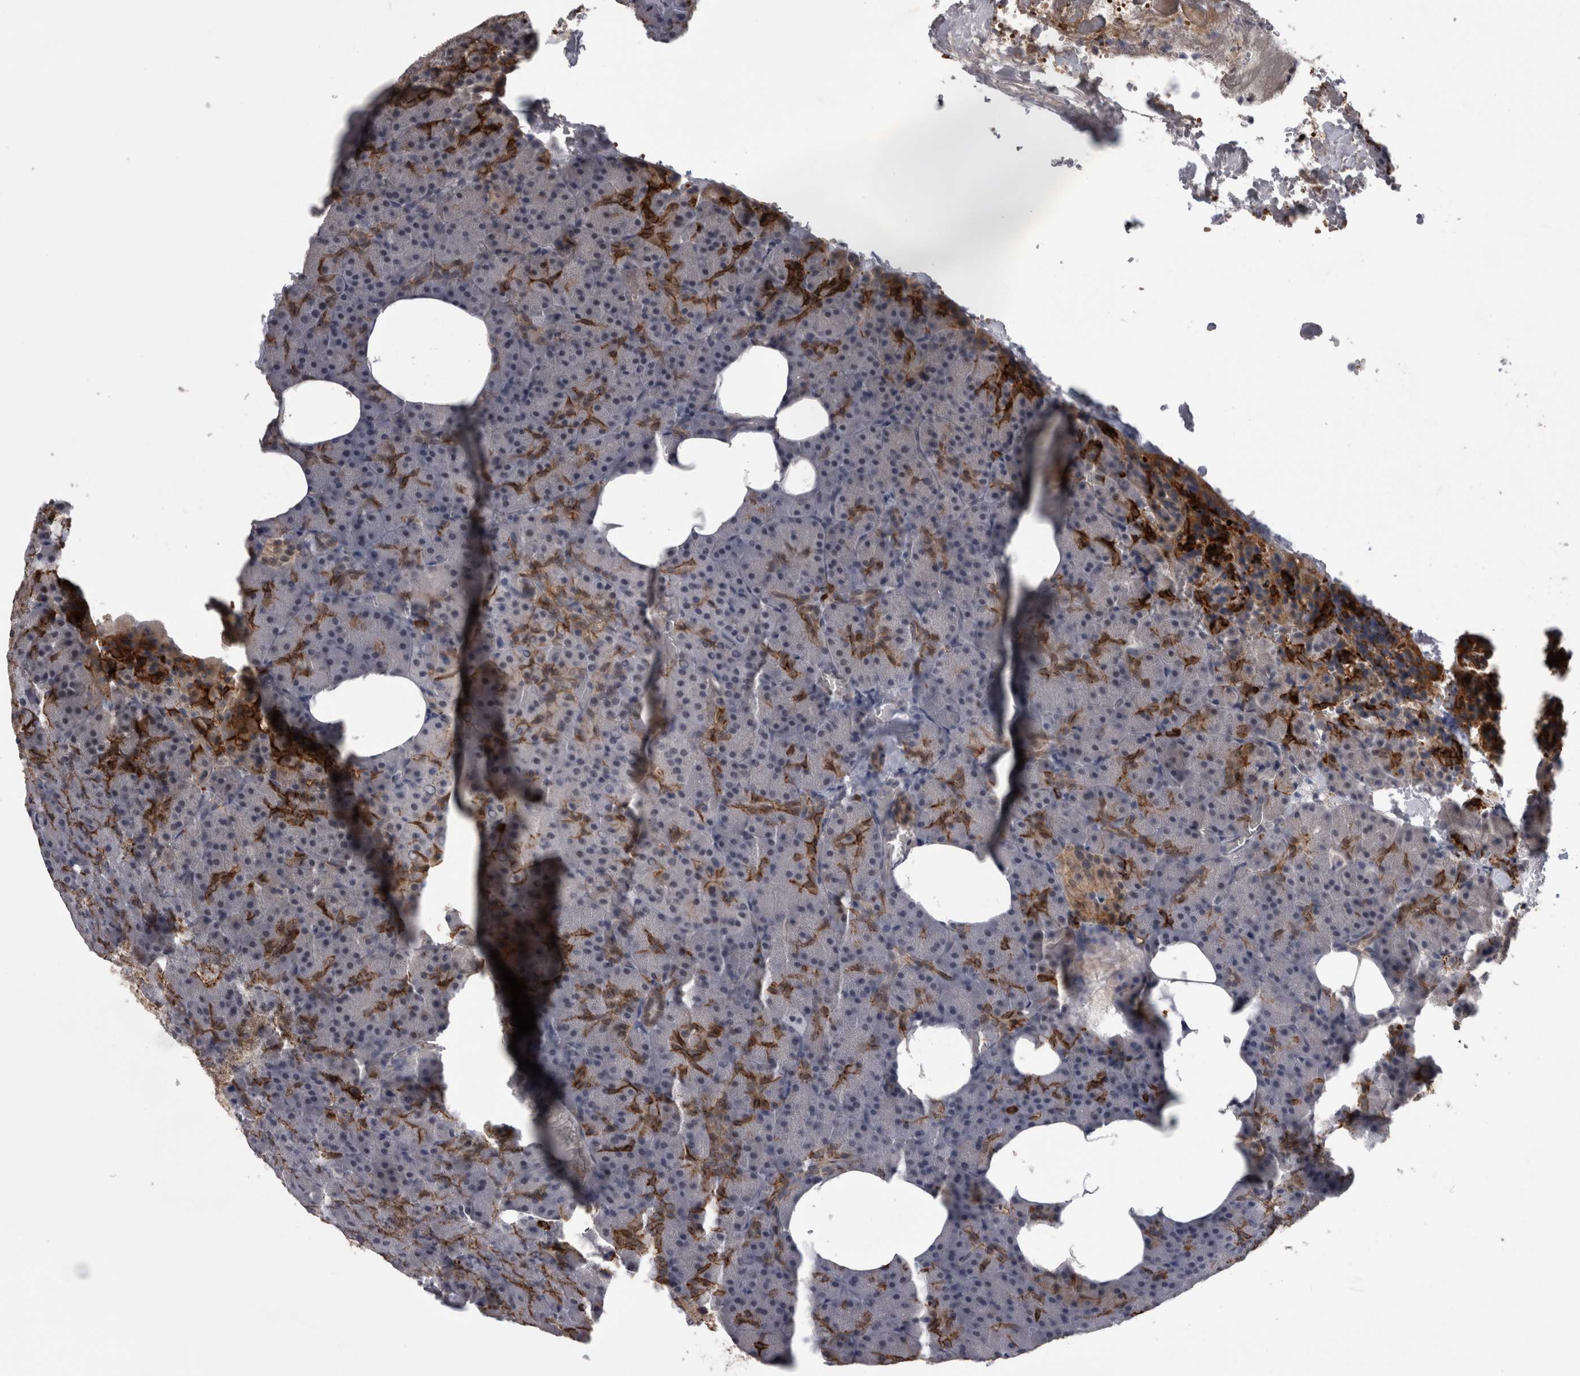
{"staining": {"intensity": "moderate", "quantity": "<25%", "location": "cytoplasmic/membranous"}, "tissue": "pancreas", "cell_type": "Exocrine glandular cells", "image_type": "normal", "snomed": [{"axis": "morphology", "description": "Normal tissue, NOS"}, {"axis": "morphology", "description": "Carcinoid, malignant, NOS"}, {"axis": "topography", "description": "Pancreas"}], "caption": "Immunohistochemical staining of benign pancreas shows low levels of moderate cytoplasmic/membranous positivity in about <25% of exocrine glandular cells.", "gene": "PEBP4", "patient": {"sex": "female", "age": 35}}